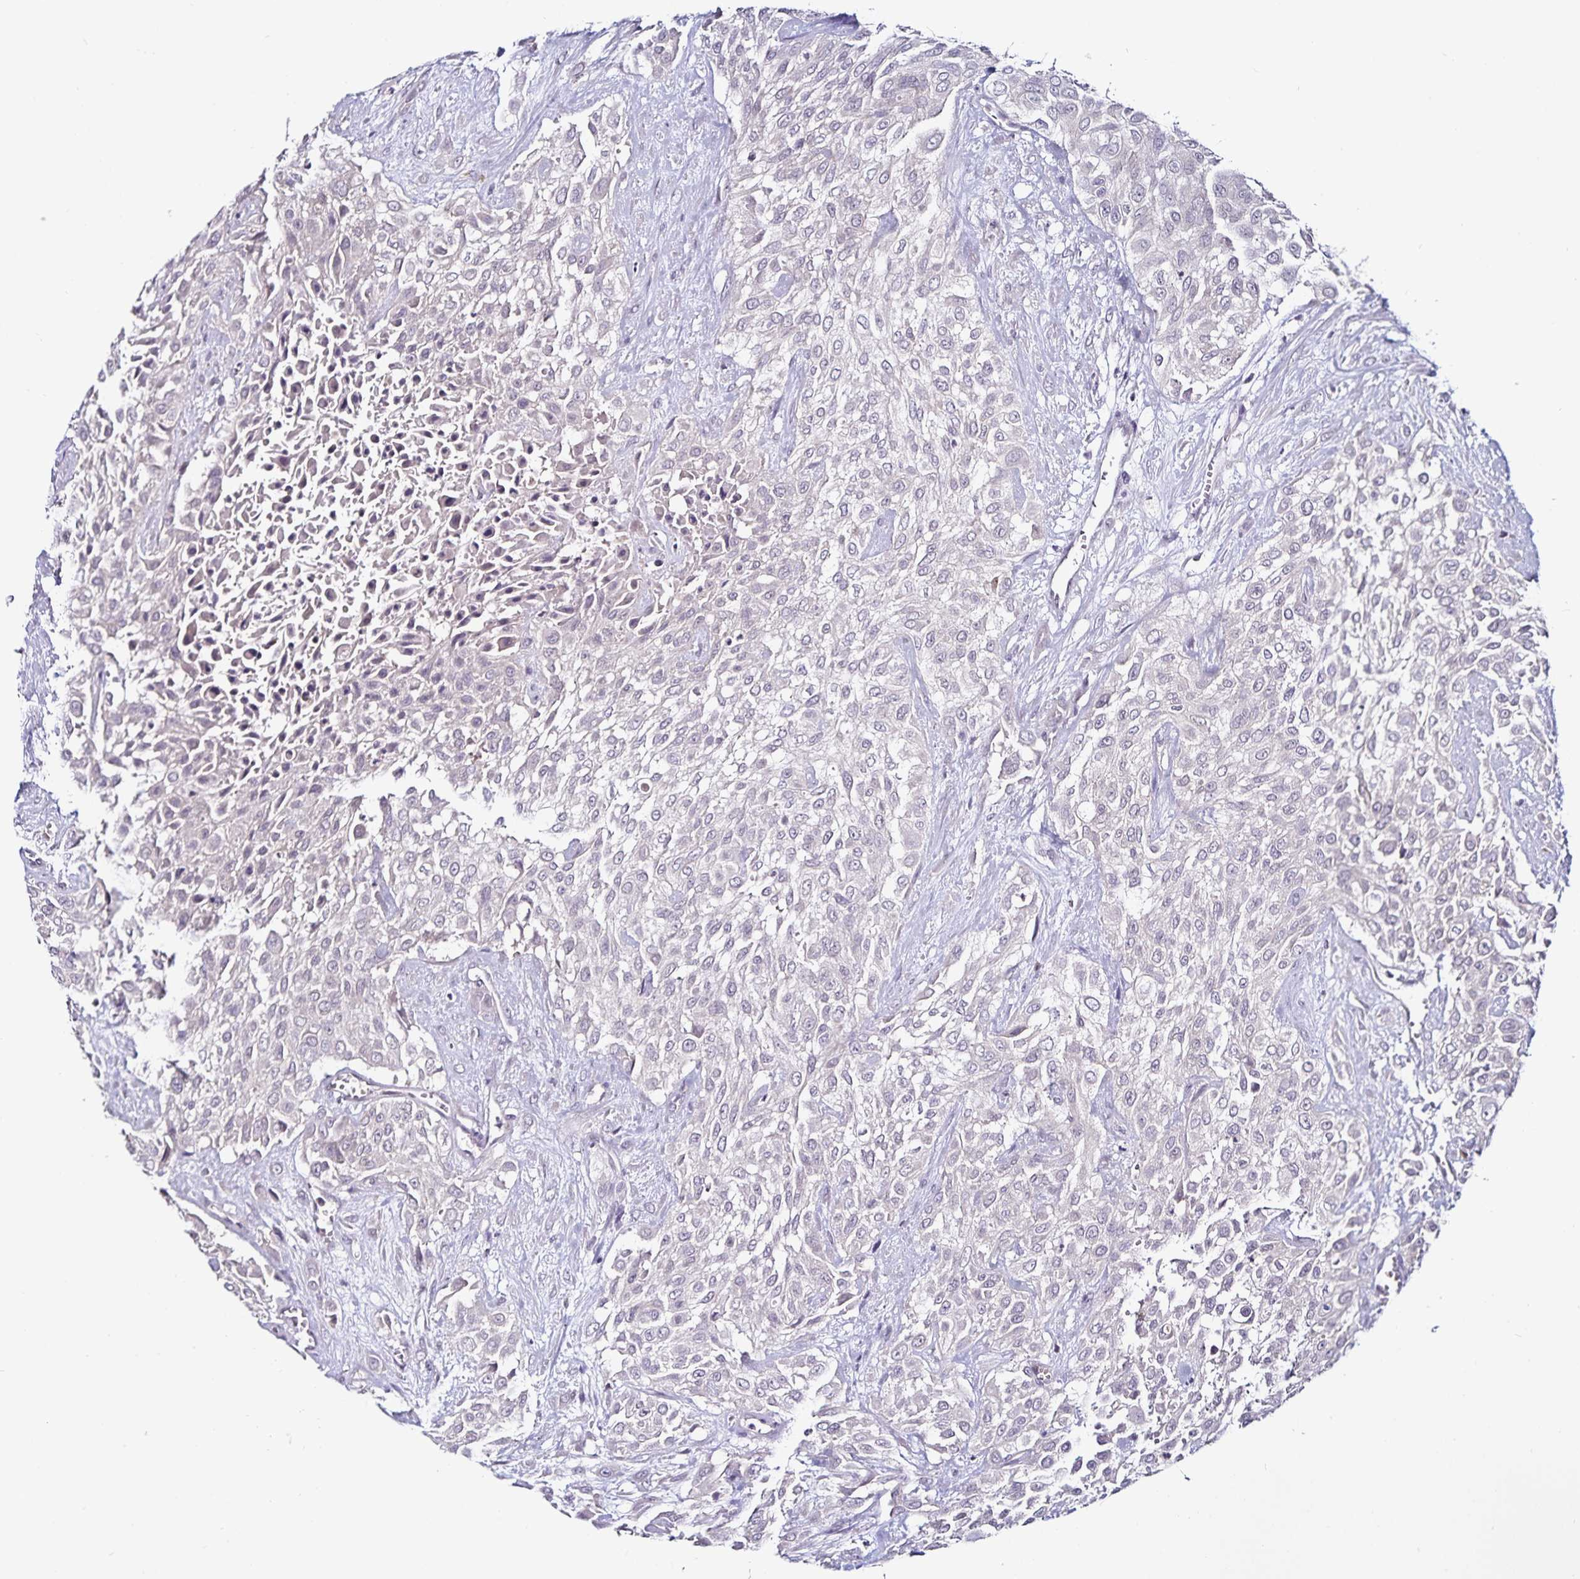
{"staining": {"intensity": "negative", "quantity": "none", "location": "none"}, "tissue": "urothelial cancer", "cell_type": "Tumor cells", "image_type": "cancer", "snomed": [{"axis": "morphology", "description": "Urothelial carcinoma, High grade"}, {"axis": "topography", "description": "Urinary bladder"}], "caption": "Immunohistochemistry histopathology image of neoplastic tissue: human urothelial cancer stained with DAB displays no significant protein expression in tumor cells.", "gene": "ACSL5", "patient": {"sex": "male", "age": 57}}